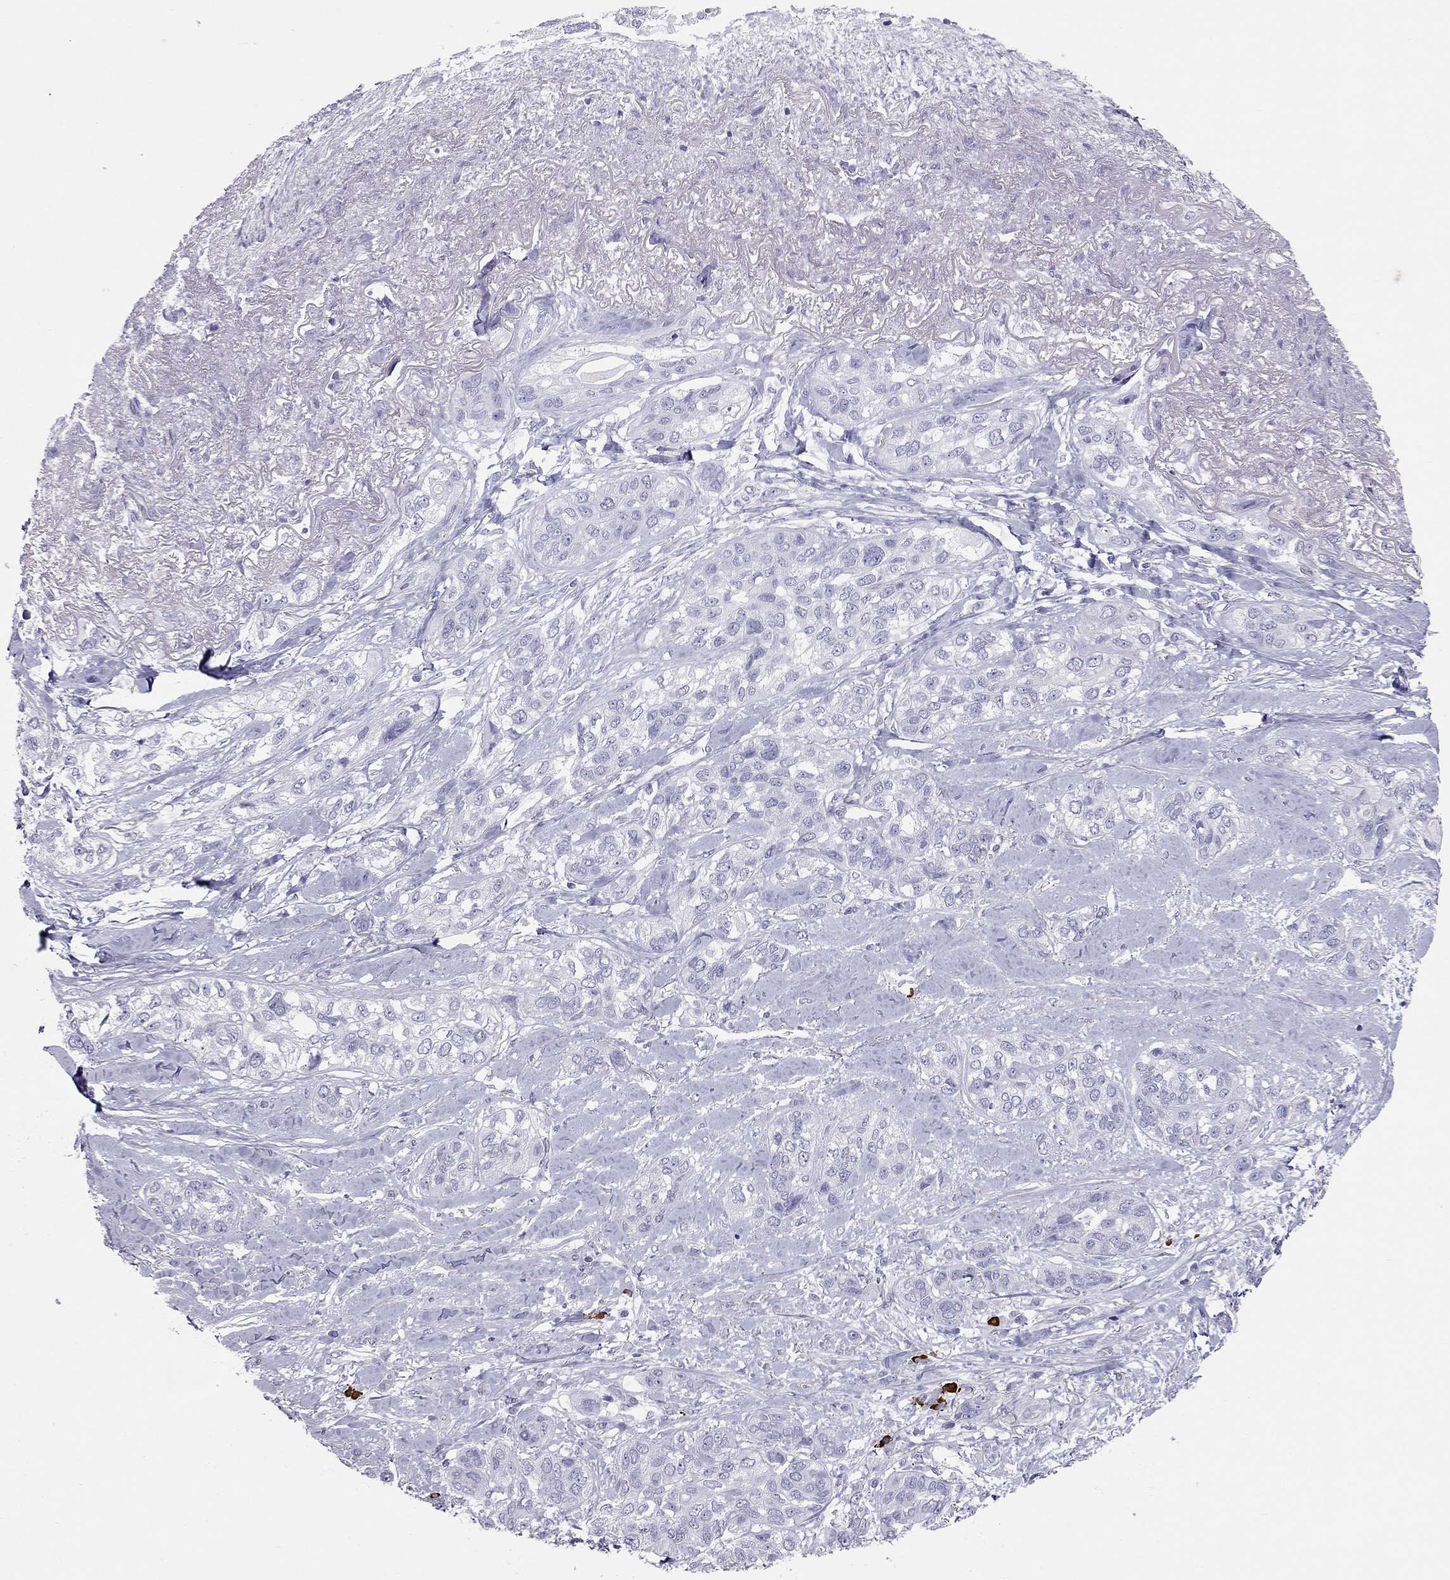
{"staining": {"intensity": "negative", "quantity": "none", "location": "none"}, "tissue": "lung cancer", "cell_type": "Tumor cells", "image_type": "cancer", "snomed": [{"axis": "morphology", "description": "Squamous cell carcinoma, NOS"}, {"axis": "topography", "description": "Lung"}], "caption": "Lung squamous cell carcinoma was stained to show a protein in brown. There is no significant expression in tumor cells.", "gene": "KLRG1", "patient": {"sex": "female", "age": 70}}